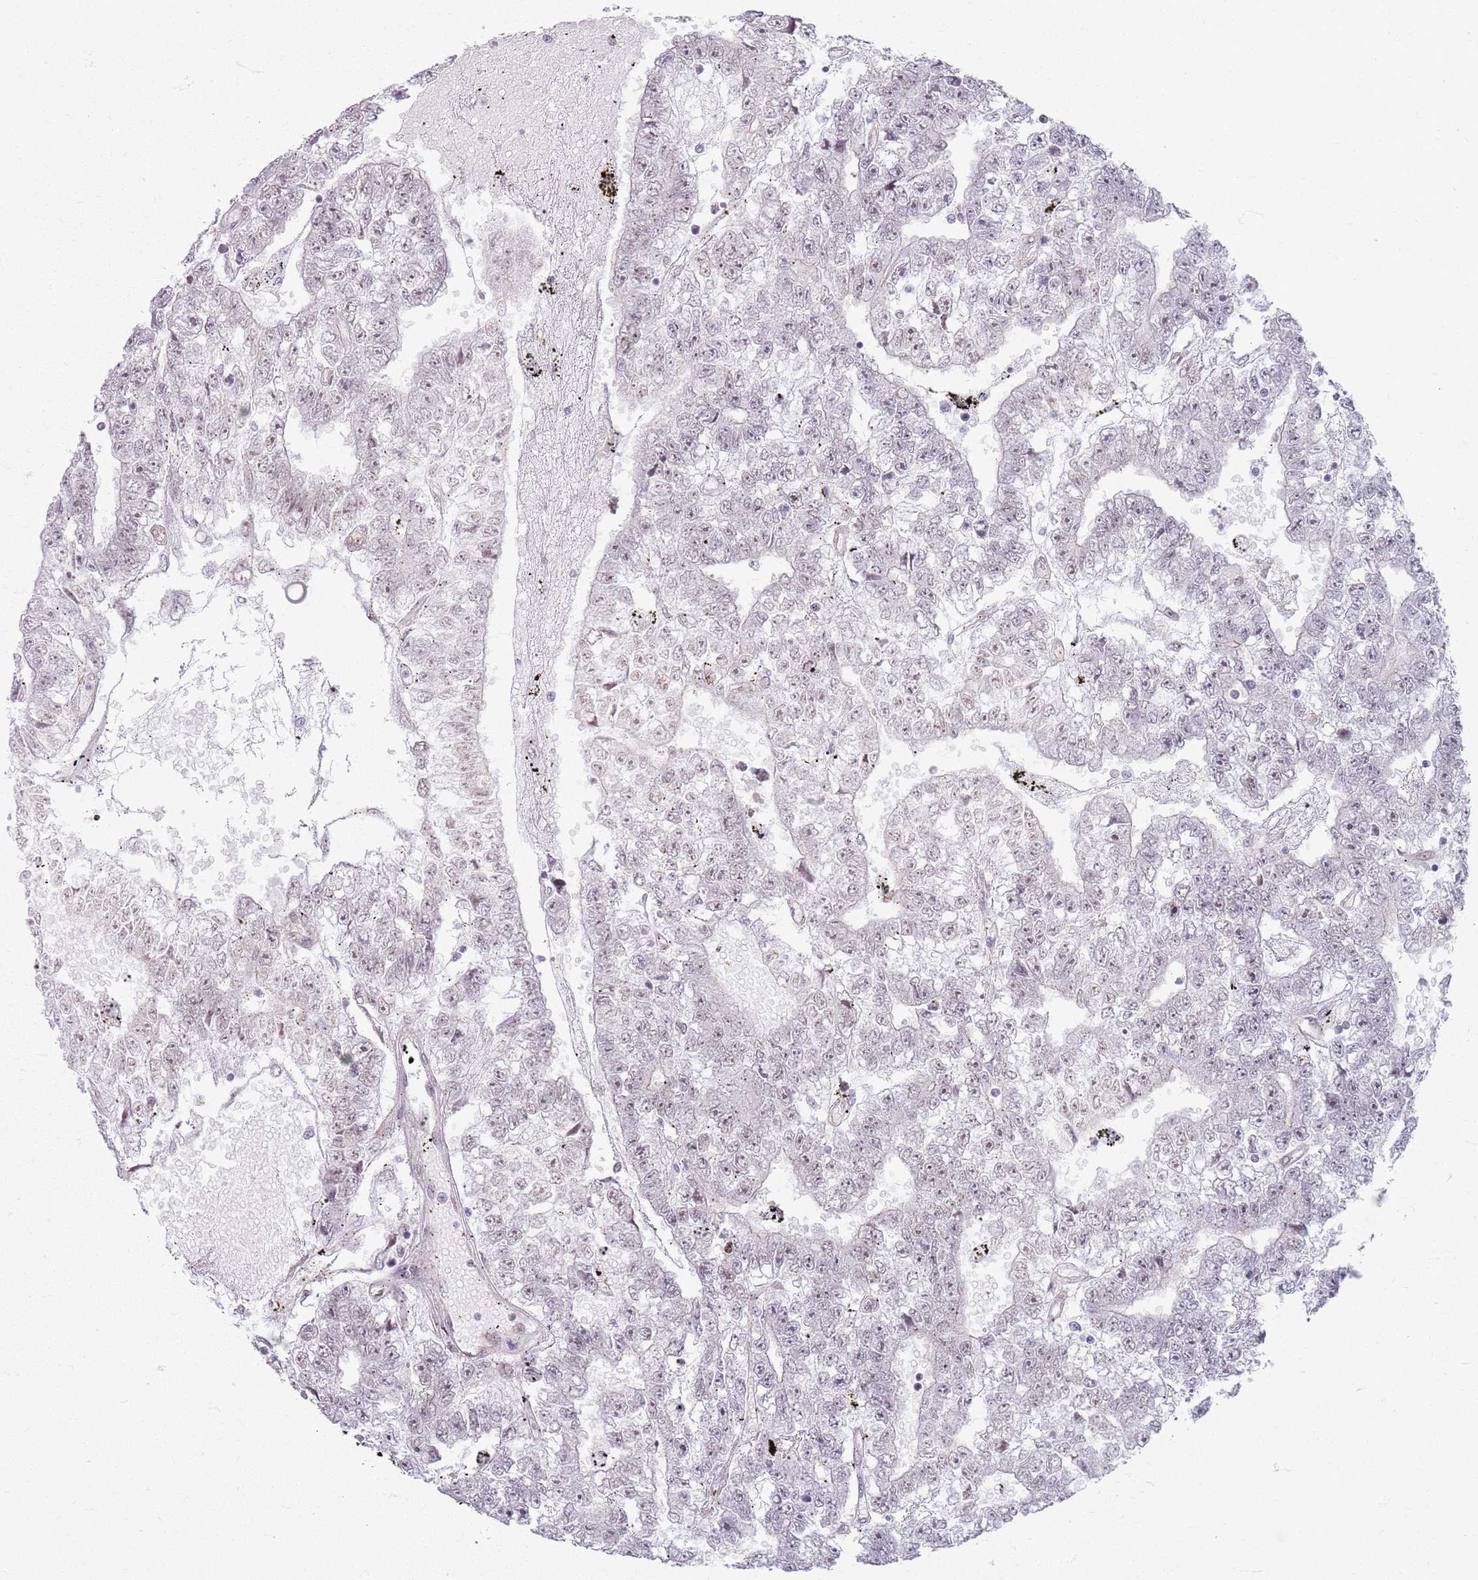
{"staining": {"intensity": "negative", "quantity": "none", "location": "none"}, "tissue": "testis cancer", "cell_type": "Tumor cells", "image_type": "cancer", "snomed": [{"axis": "morphology", "description": "Carcinoma, Embryonal, NOS"}, {"axis": "topography", "description": "Testis"}], "caption": "Photomicrograph shows no significant protein positivity in tumor cells of testis cancer (embryonal carcinoma). Brightfield microscopy of immunohistochemistry stained with DAB (brown) and hematoxylin (blue), captured at high magnification.", "gene": "KCNA5", "patient": {"sex": "male", "age": 25}}